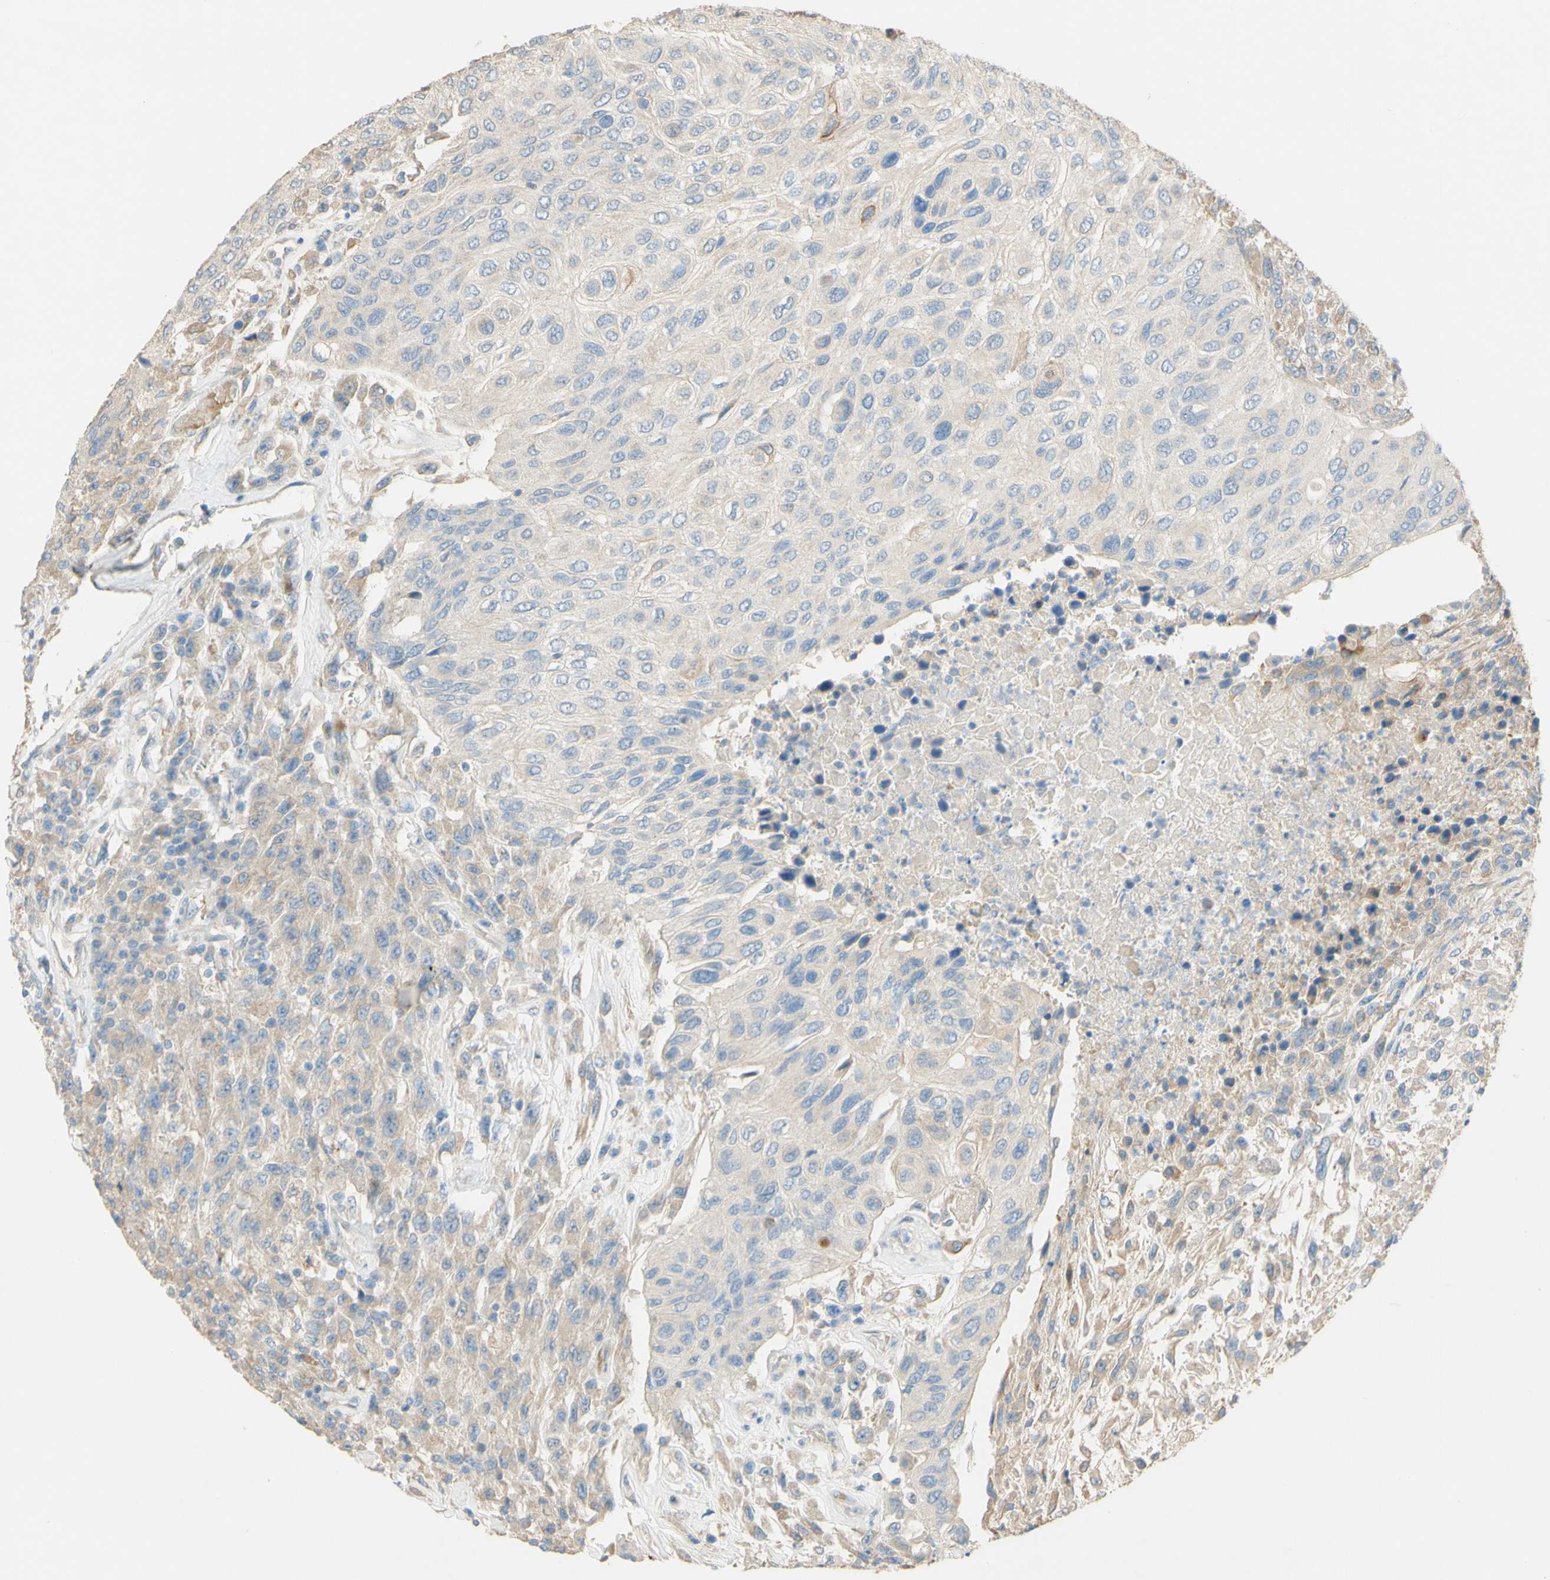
{"staining": {"intensity": "weak", "quantity": "25%-75%", "location": "cytoplasmic/membranous"}, "tissue": "urothelial cancer", "cell_type": "Tumor cells", "image_type": "cancer", "snomed": [{"axis": "morphology", "description": "Urothelial carcinoma, High grade"}, {"axis": "topography", "description": "Urinary bladder"}], "caption": "This is a photomicrograph of immunohistochemistry (IHC) staining of high-grade urothelial carcinoma, which shows weak staining in the cytoplasmic/membranous of tumor cells.", "gene": "DKK3", "patient": {"sex": "male", "age": 66}}